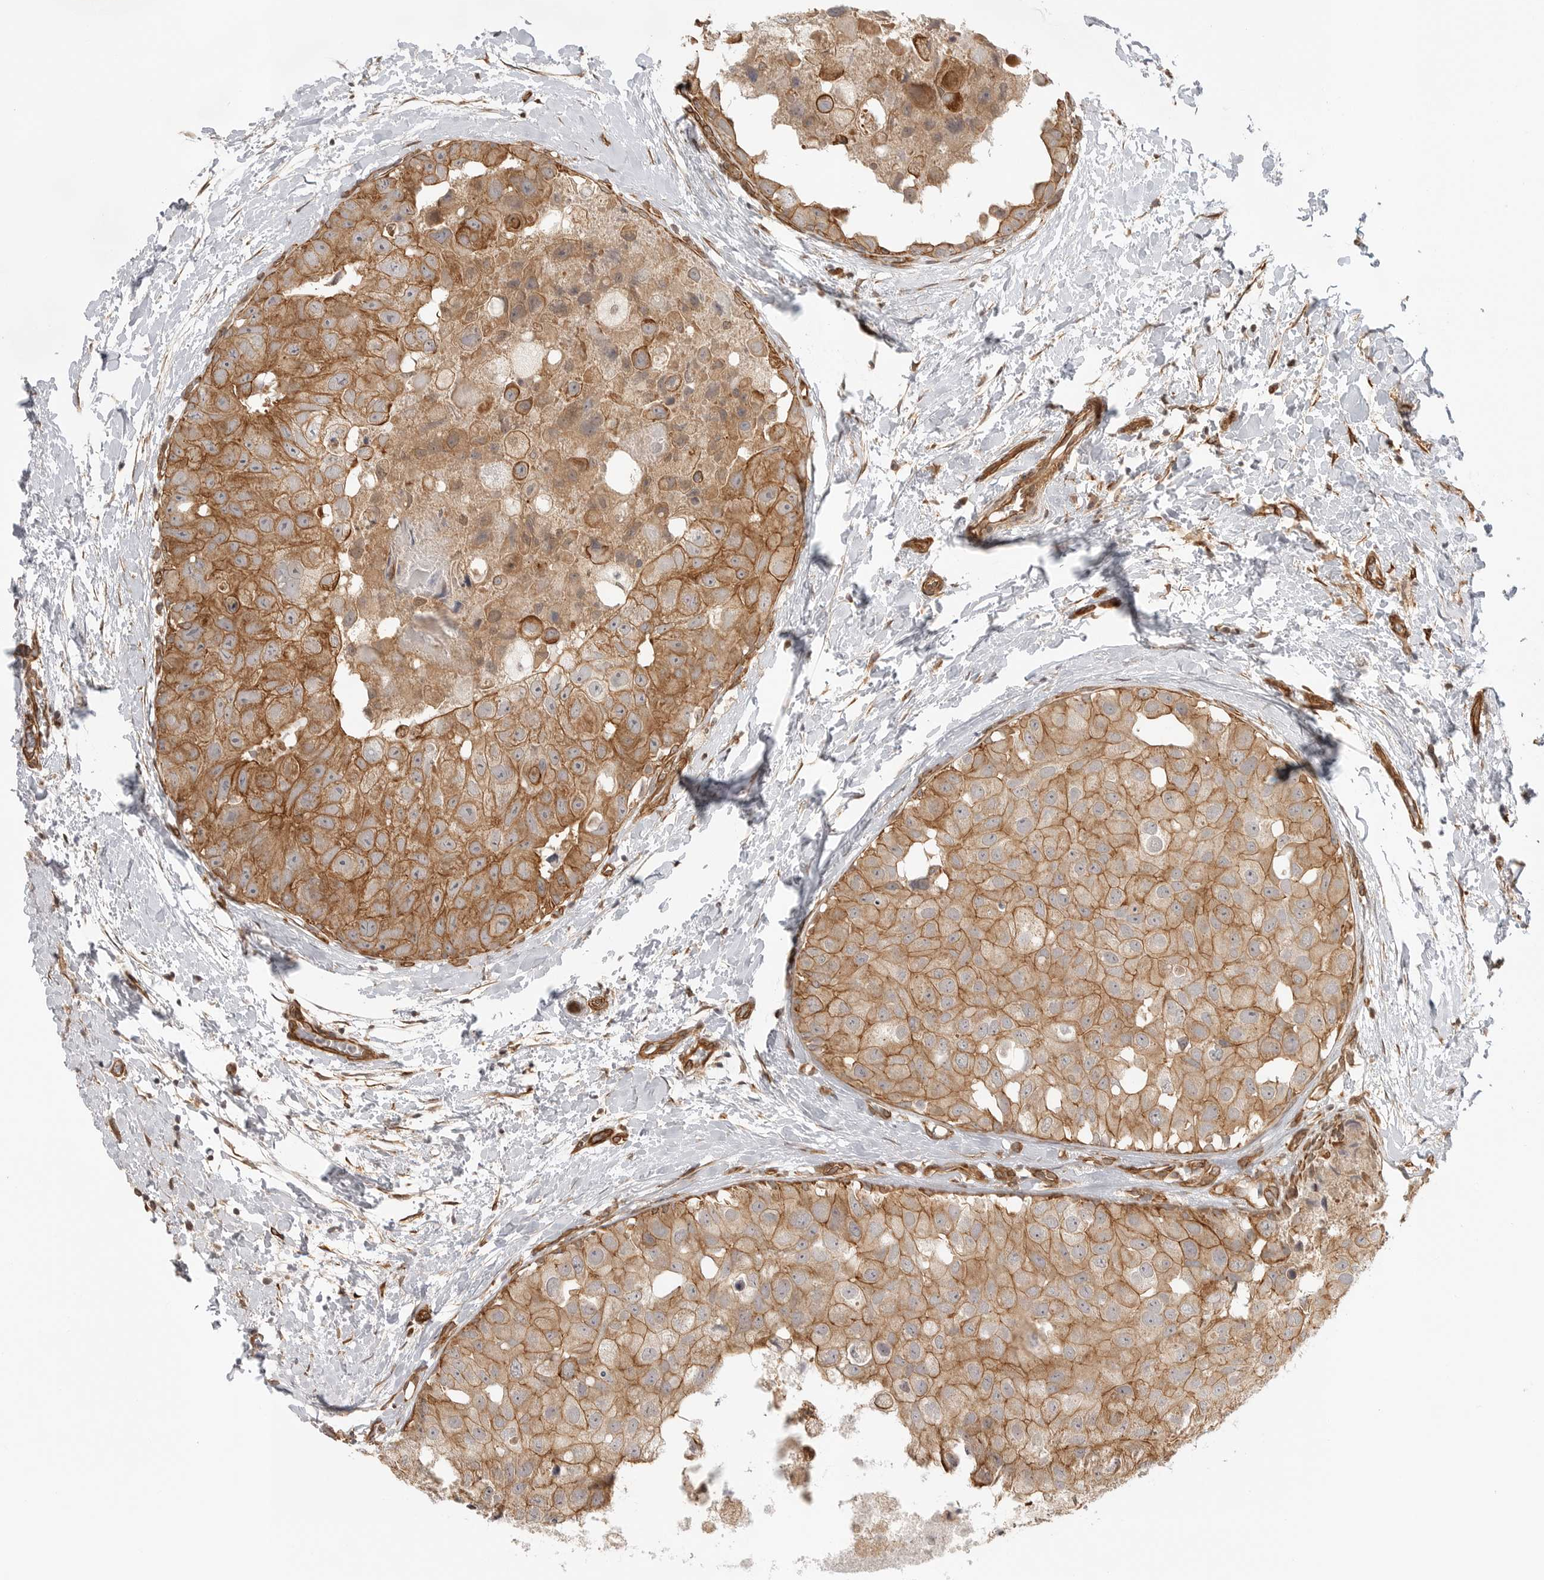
{"staining": {"intensity": "moderate", "quantity": ">75%", "location": "cytoplasmic/membranous"}, "tissue": "breast cancer", "cell_type": "Tumor cells", "image_type": "cancer", "snomed": [{"axis": "morphology", "description": "Duct carcinoma"}, {"axis": "topography", "description": "Breast"}], "caption": "Immunohistochemical staining of infiltrating ductal carcinoma (breast) shows moderate cytoplasmic/membranous protein expression in about >75% of tumor cells.", "gene": "ATOH7", "patient": {"sex": "female", "age": 62}}